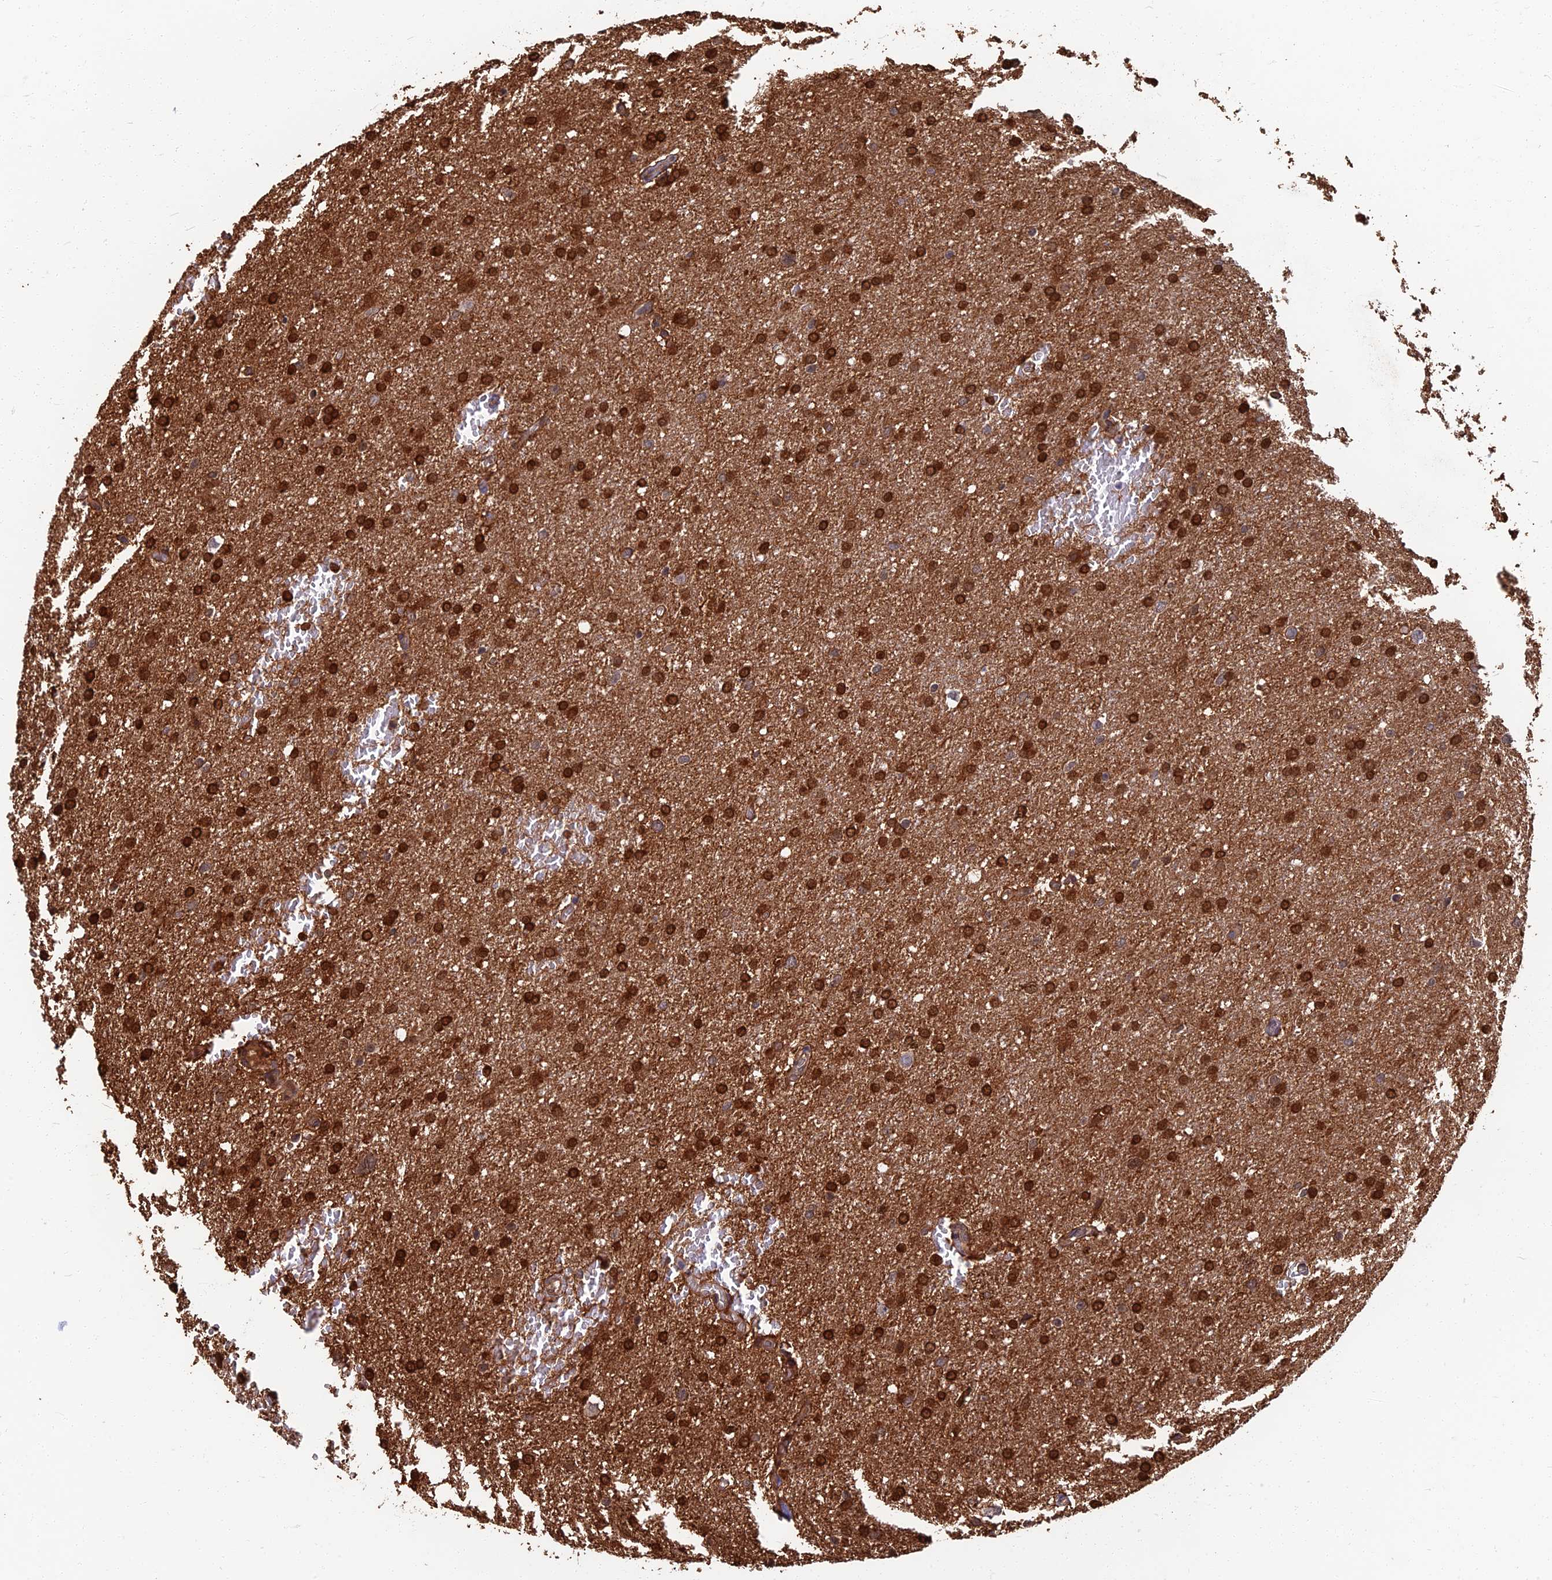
{"staining": {"intensity": "strong", "quantity": ">75%", "location": "cytoplasmic/membranous,nuclear"}, "tissue": "glioma", "cell_type": "Tumor cells", "image_type": "cancer", "snomed": [{"axis": "morphology", "description": "Glioma, malignant, High grade"}, {"axis": "topography", "description": "Cerebral cortex"}], "caption": "This micrograph exhibits immunohistochemistry staining of human malignant high-grade glioma, with high strong cytoplasmic/membranous and nuclear positivity in approximately >75% of tumor cells.", "gene": "LRRN3", "patient": {"sex": "female", "age": 36}}